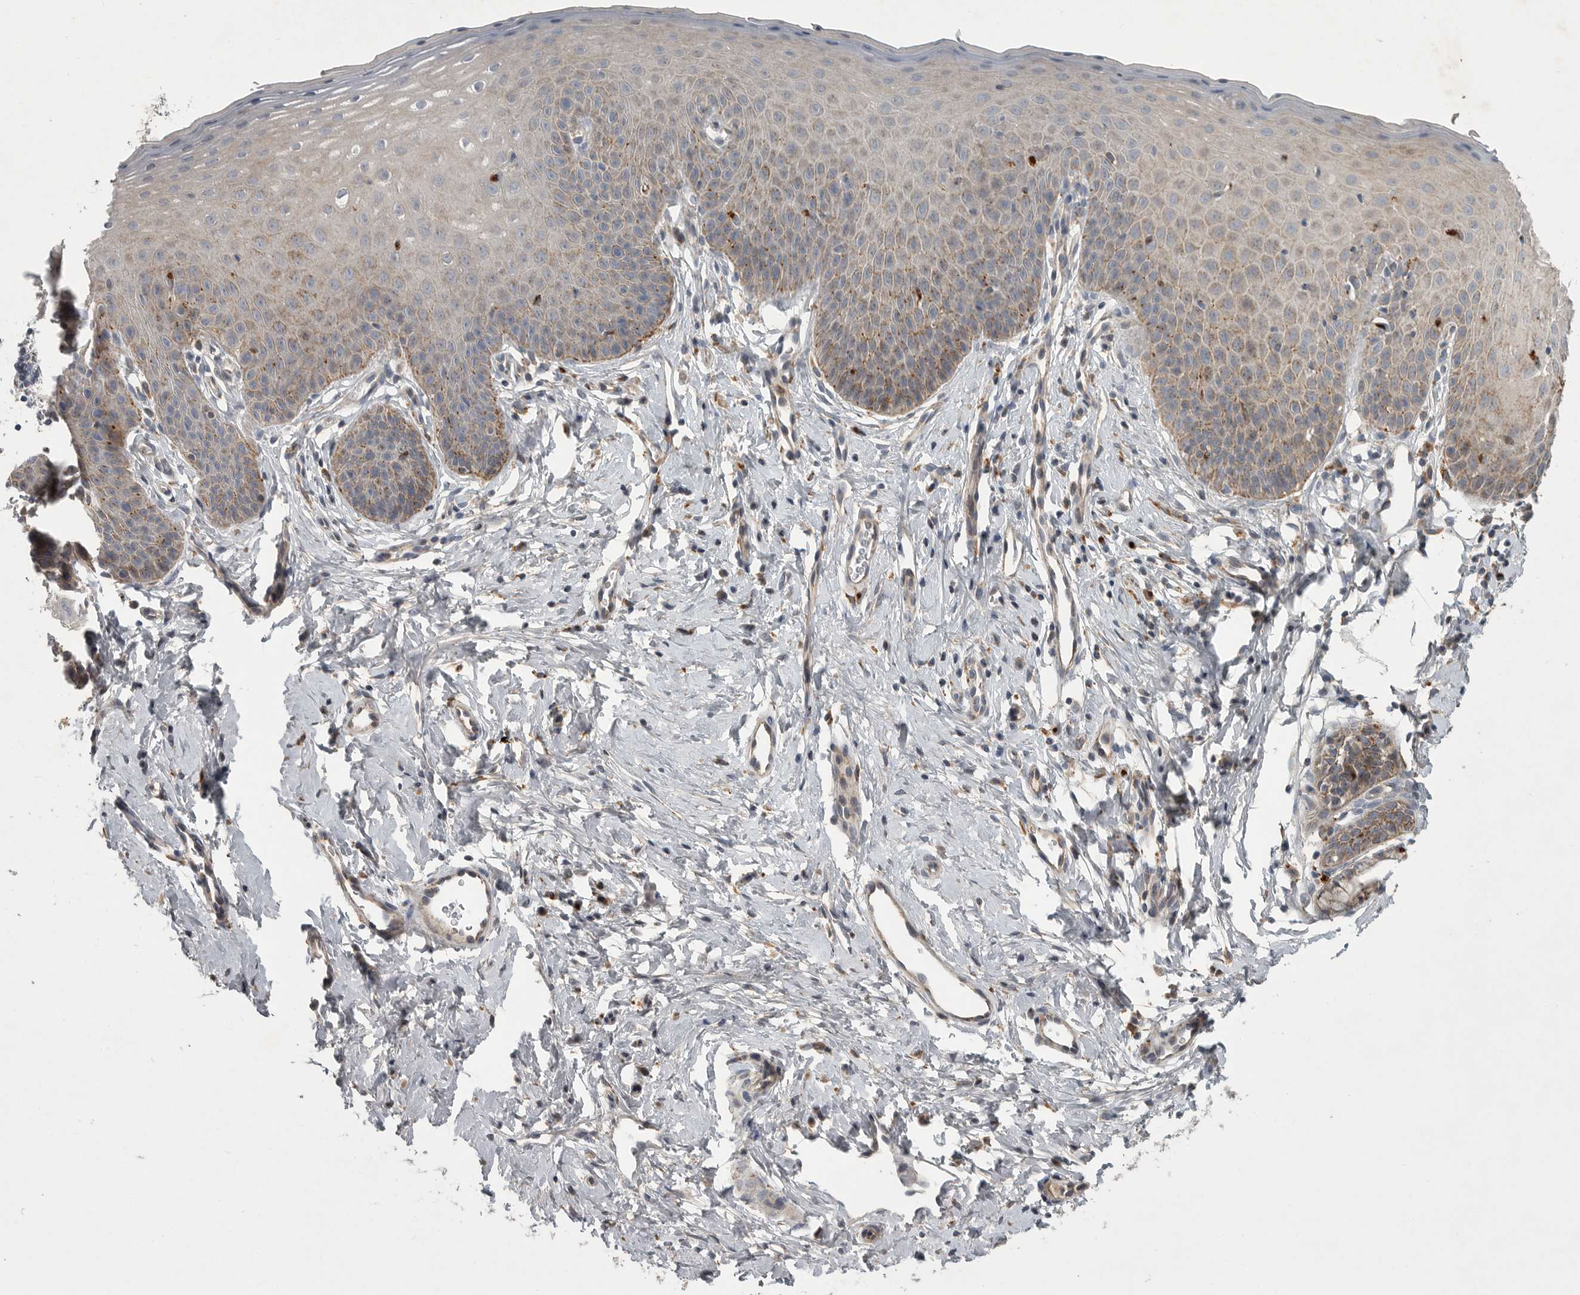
{"staining": {"intensity": "moderate", "quantity": ">75%", "location": "cytoplasmic/membranous"}, "tissue": "cervix", "cell_type": "Glandular cells", "image_type": "normal", "snomed": [{"axis": "morphology", "description": "Normal tissue, NOS"}, {"axis": "topography", "description": "Cervix"}], "caption": "Immunohistochemical staining of normal human cervix reveals medium levels of moderate cytoplasmic/membranous positivity in about >75% of glandular cells.", "gene": "LAMTOR3", "patient": {"sex": "female", "age": 36}}